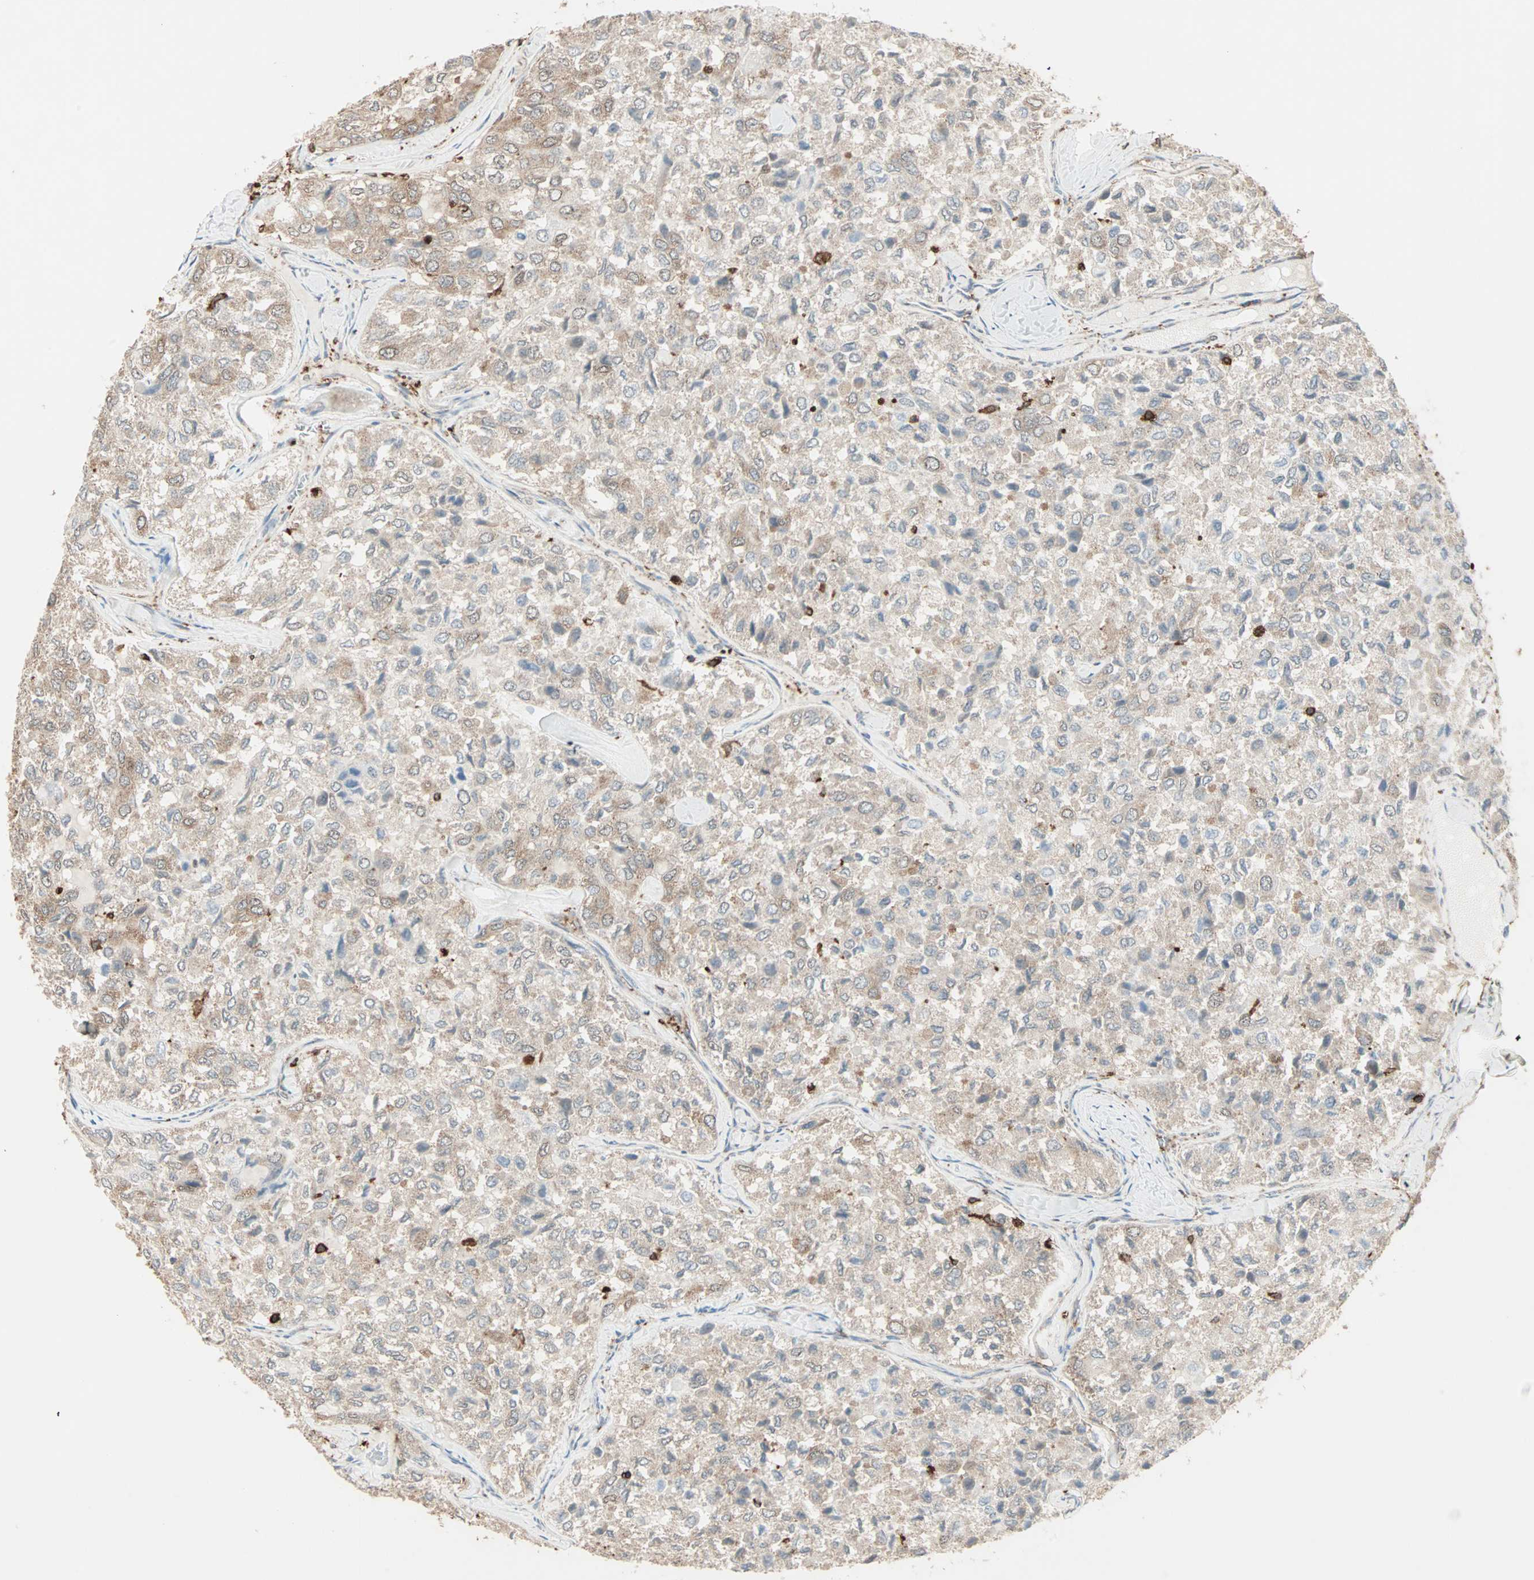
{"staining": {"intensity": "moderate", "quantity": "25%-75%", "location": "cytoplasmic/membranous"}, "tissue": "thyroid cancer", "cell_type": "Tumor cells", "image_type": "cancer", "snomed": [{"axis": "morphology", "description": "Follicular adenoma carcinoma, NOS"}, {"axis": "topography", "description": "Thyroid gland"}], "caption": "This photomicrograph displays IHC staining of thyroid cancer, with medium moderate cytoplasmic/membranous staining in about 25%-75% of tumor cells.", "gene": "MMP3", "patient": {"sex": "male", "age": 75}}